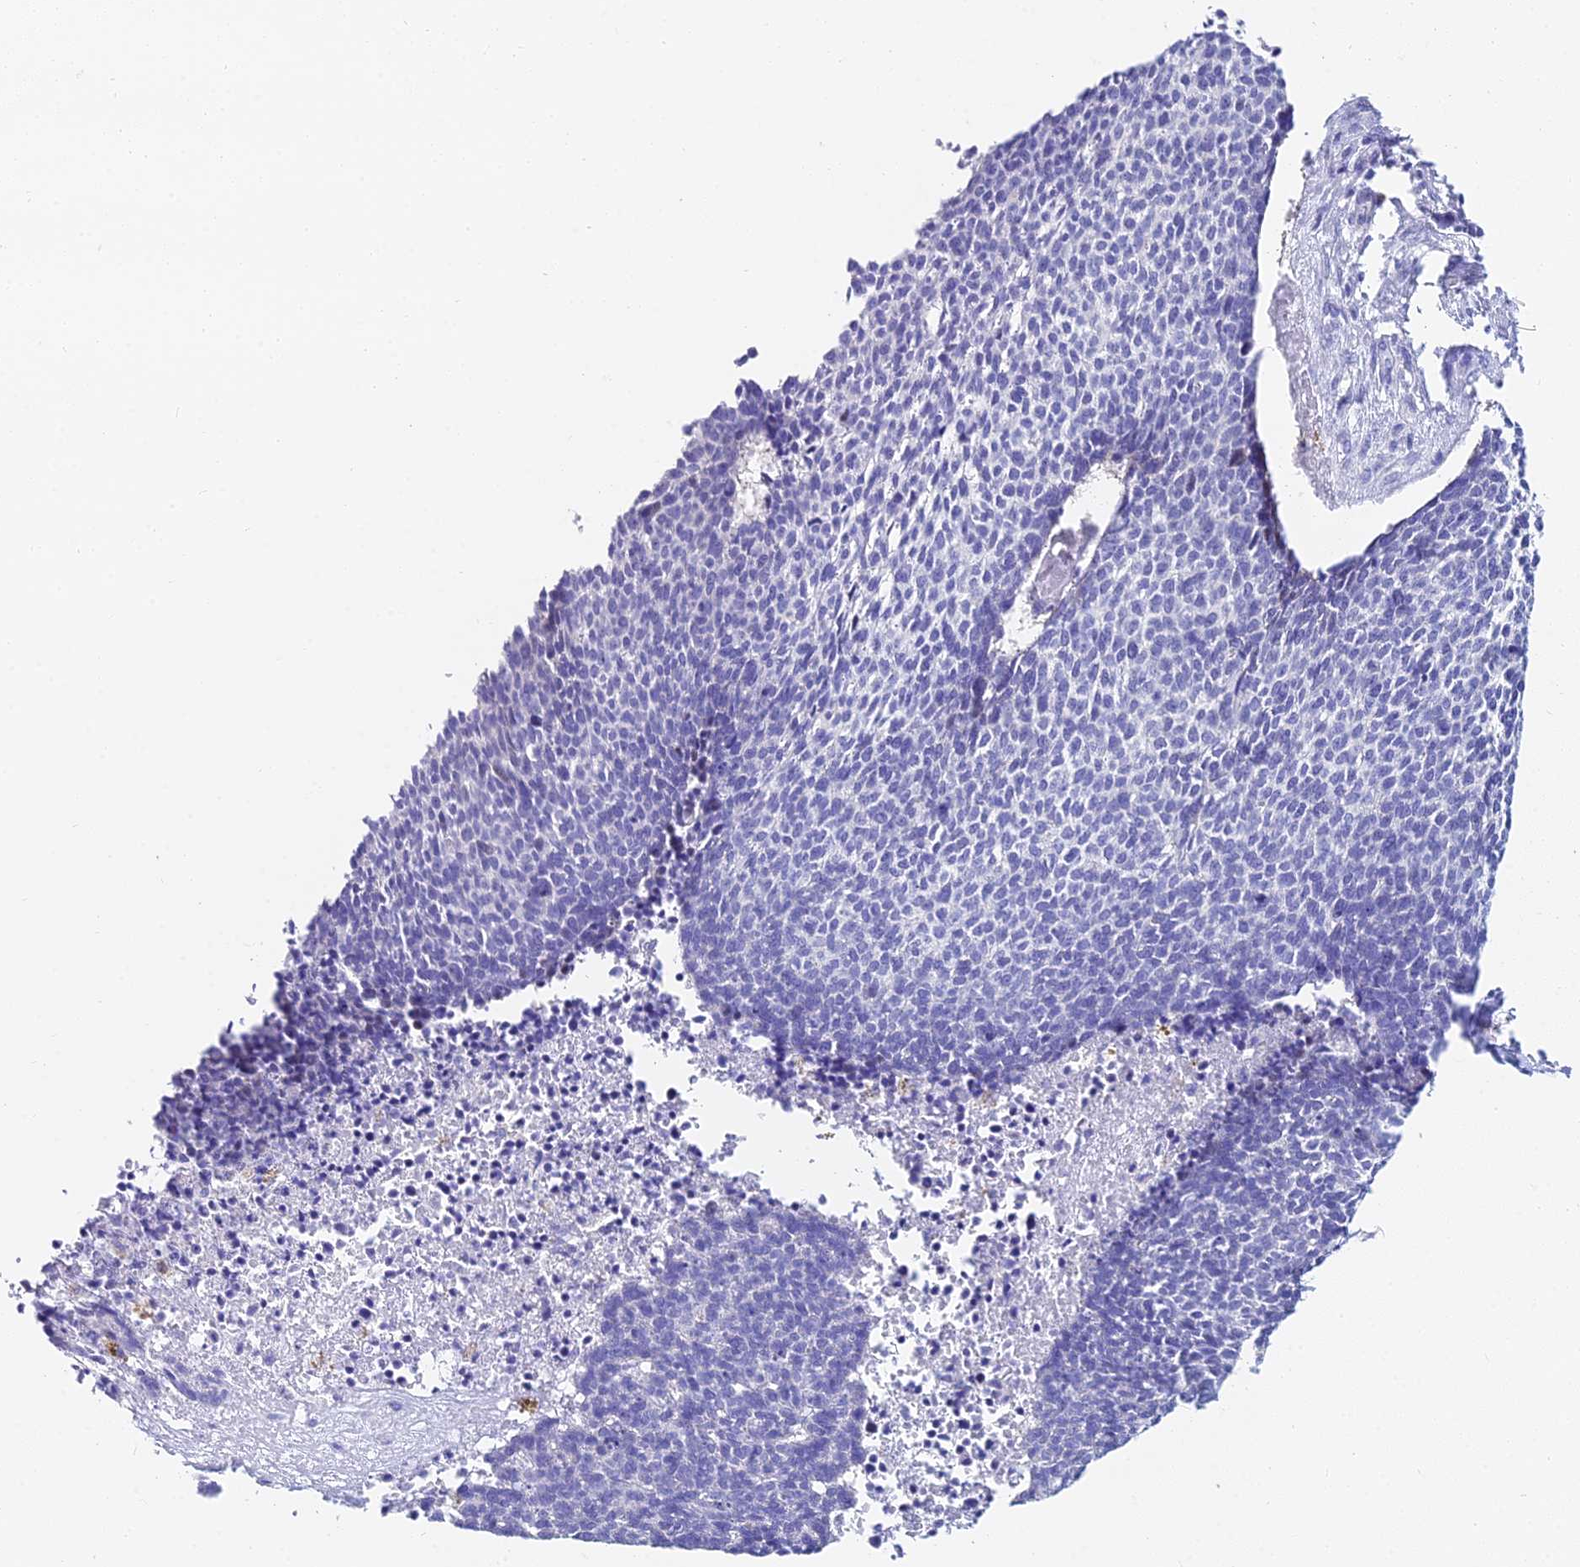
{"staining": {"intensity": "negative", "quantity": "none", "location": "none"}, "tissue": "skin cancer", "cell_type": "Tumor cells", "image_type": "cancer", "snomed": [{"axis": "morphology", "description": "Basal cell carcinoma"}, {"axis": "topography", "description": "Skin"}], "caption": "The immunohistochemistry micrograph has no significant staining in tumor cells of basal cell carcinoma (skin) tissue. (Stains: DAB (3,3'-diaminobenzidine) IHC with hematoxylin counter stain, Microscopy: brightfield microscopy at high magnification).", "gene": "HSPA1L", "patient": {"sex": "female", "age": 84}}